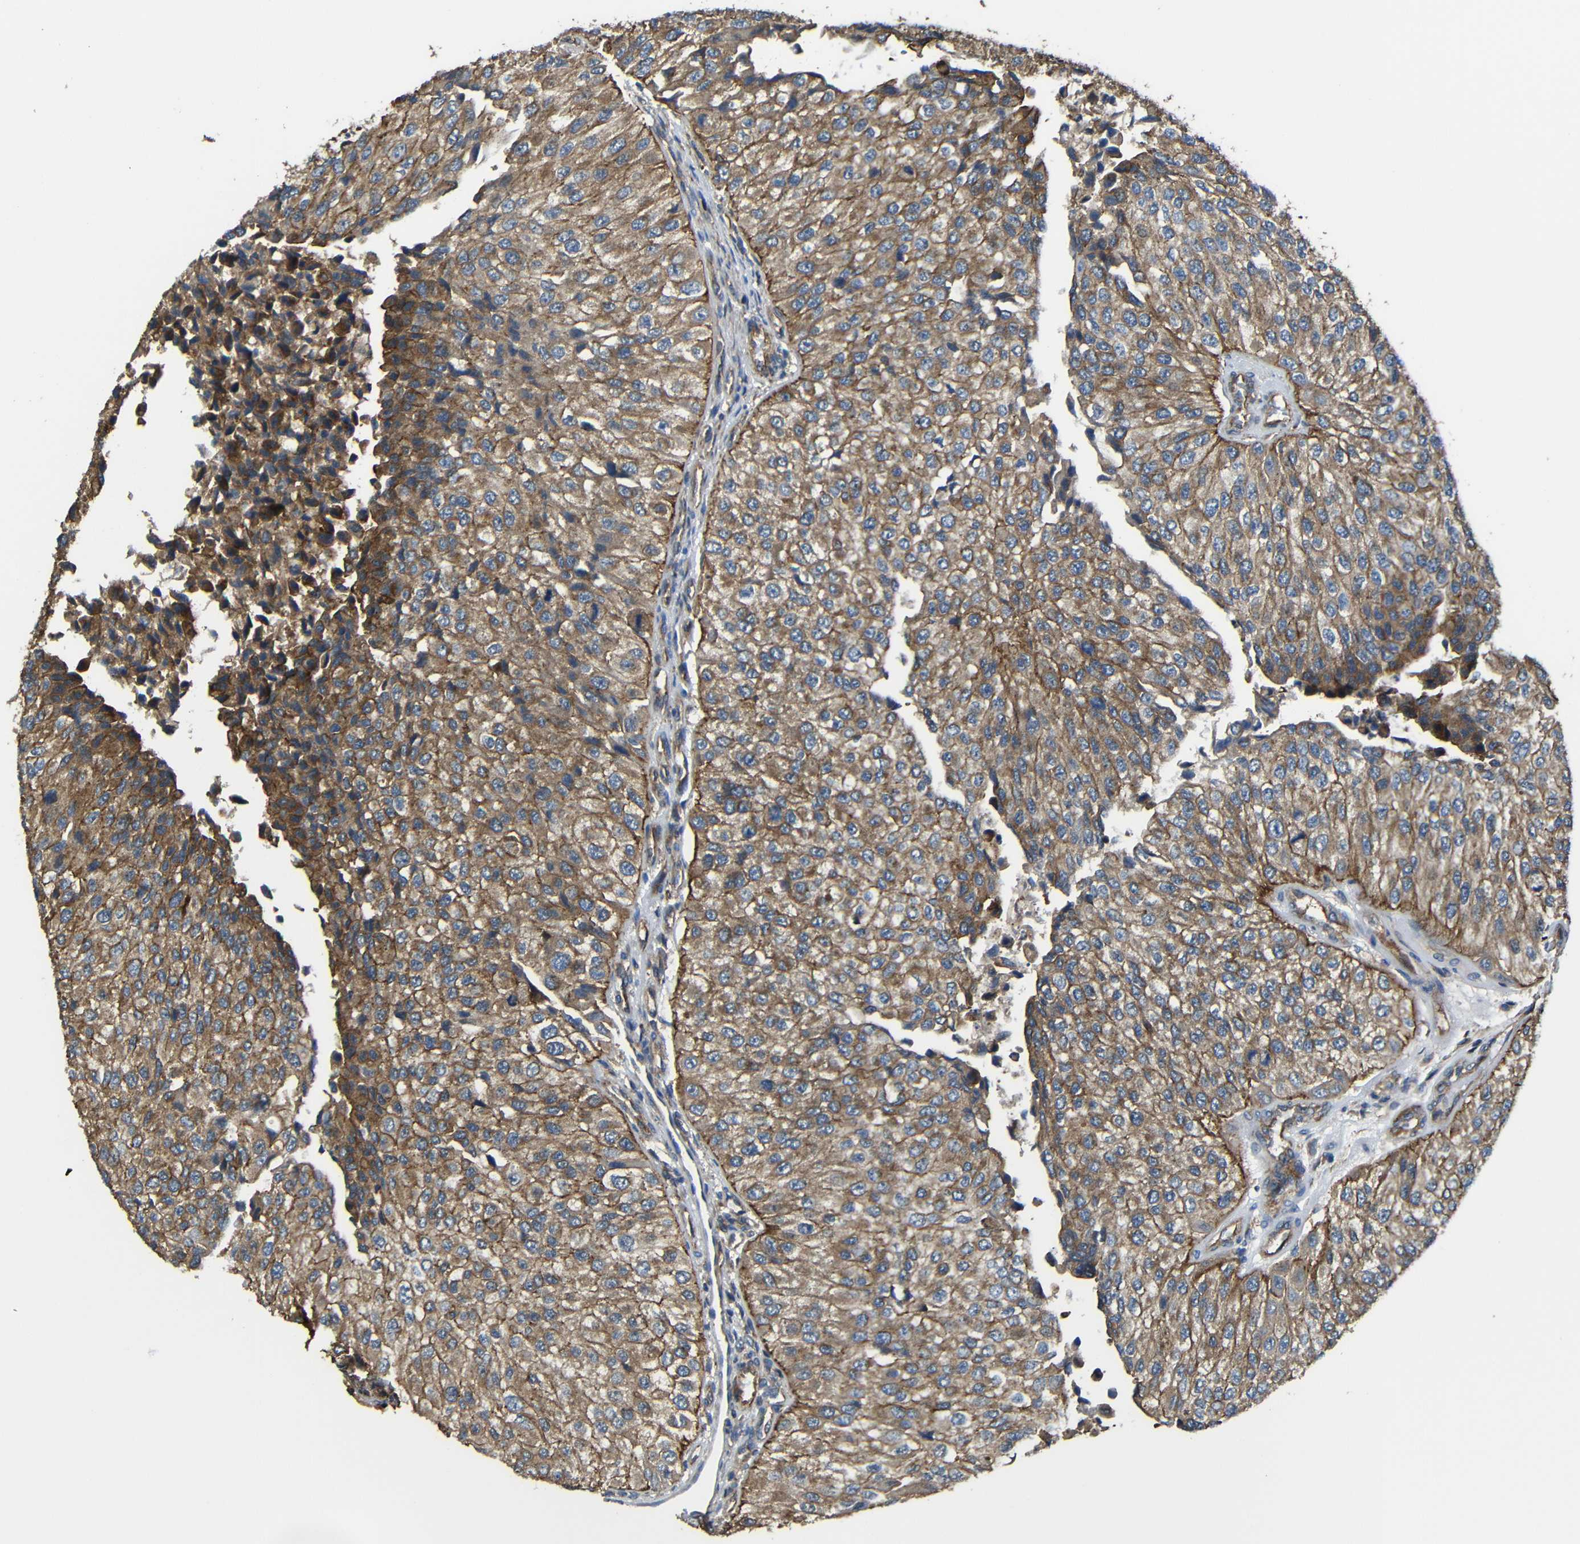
{"staining": {"intensity": "moderate", "quantity": ">75%", "location": "cytoplasmic/membranous"}, "tissue": "urothelial cancer", "cell_type": "Tumor cells", "image_type": "cancer", "snomed": [{"axis": "morphology", "description": "Urothelial carcinoma, High grade"}, {"axis": "topography", "description": "Kidney"}, {"axis": "topography", "description": "Urinary bladder"}], "caption": "About >75% of tumor cells in human high-grade urothelial carcinoma reveal moderate cytoplasmic/membranous protein positivity as visualized by brown immunohistochemical staining.", "gene": "PTCH1", "patient": {"sex": "male", "age": 77}}